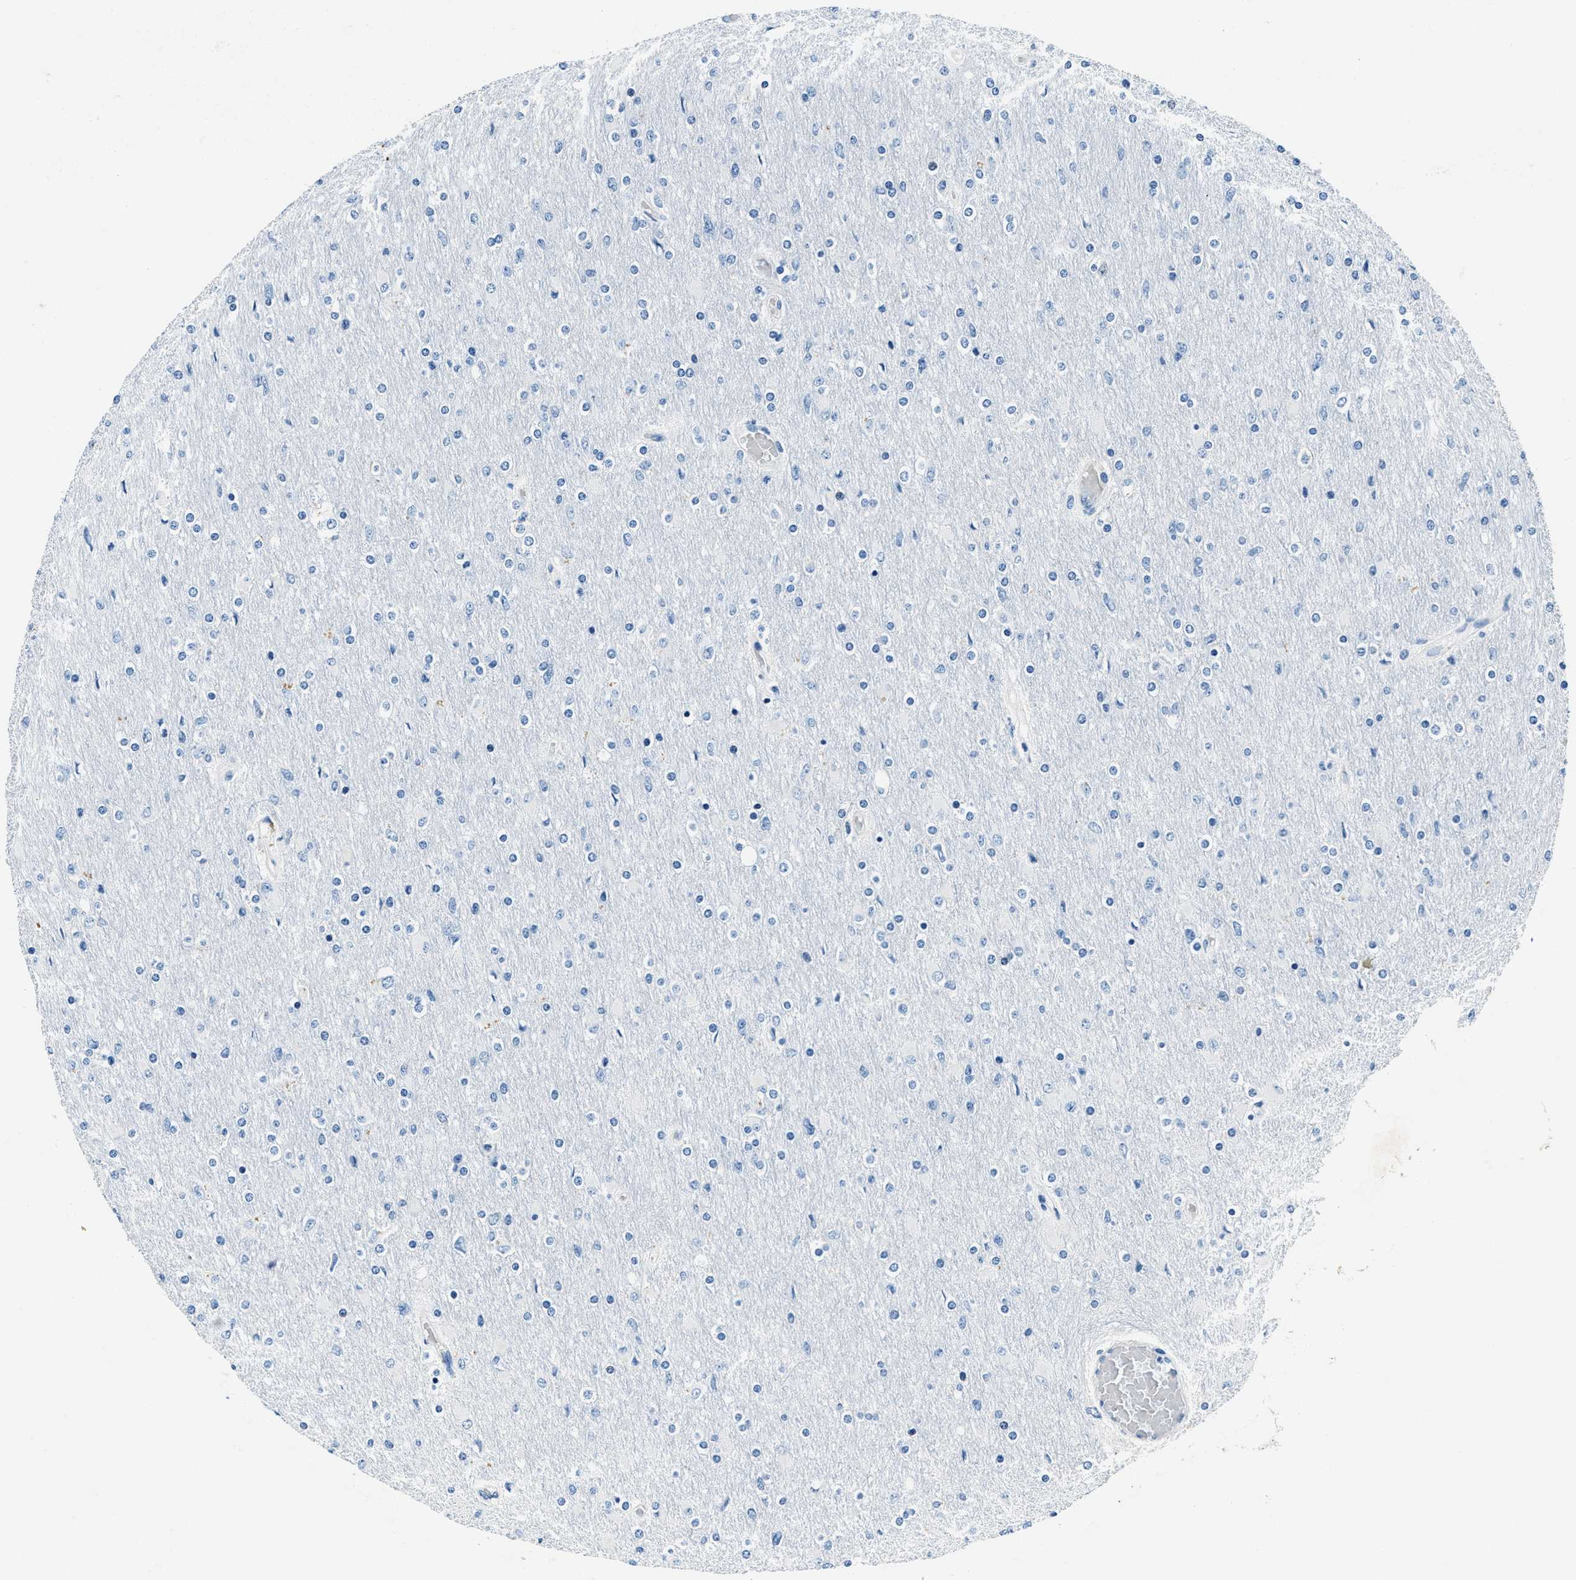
{"staining": {"intensity": "negative", "quantity": "none", "location": "none"}, "tissue": "glioma", "cell_type": "Tumor cells", "image_type": "cancer", "snomed": [{"axis": "morphology", "description": "Glioma, malignant, High grade"}, {"axis": "topography", "description": "Cerebral cortex"}], "caption": "Tumor cells show no significant protein positivity in high-grade glioma (malignant).", "gene": "PTPDC1", "patient": {"sex": "female", "age": 36}}